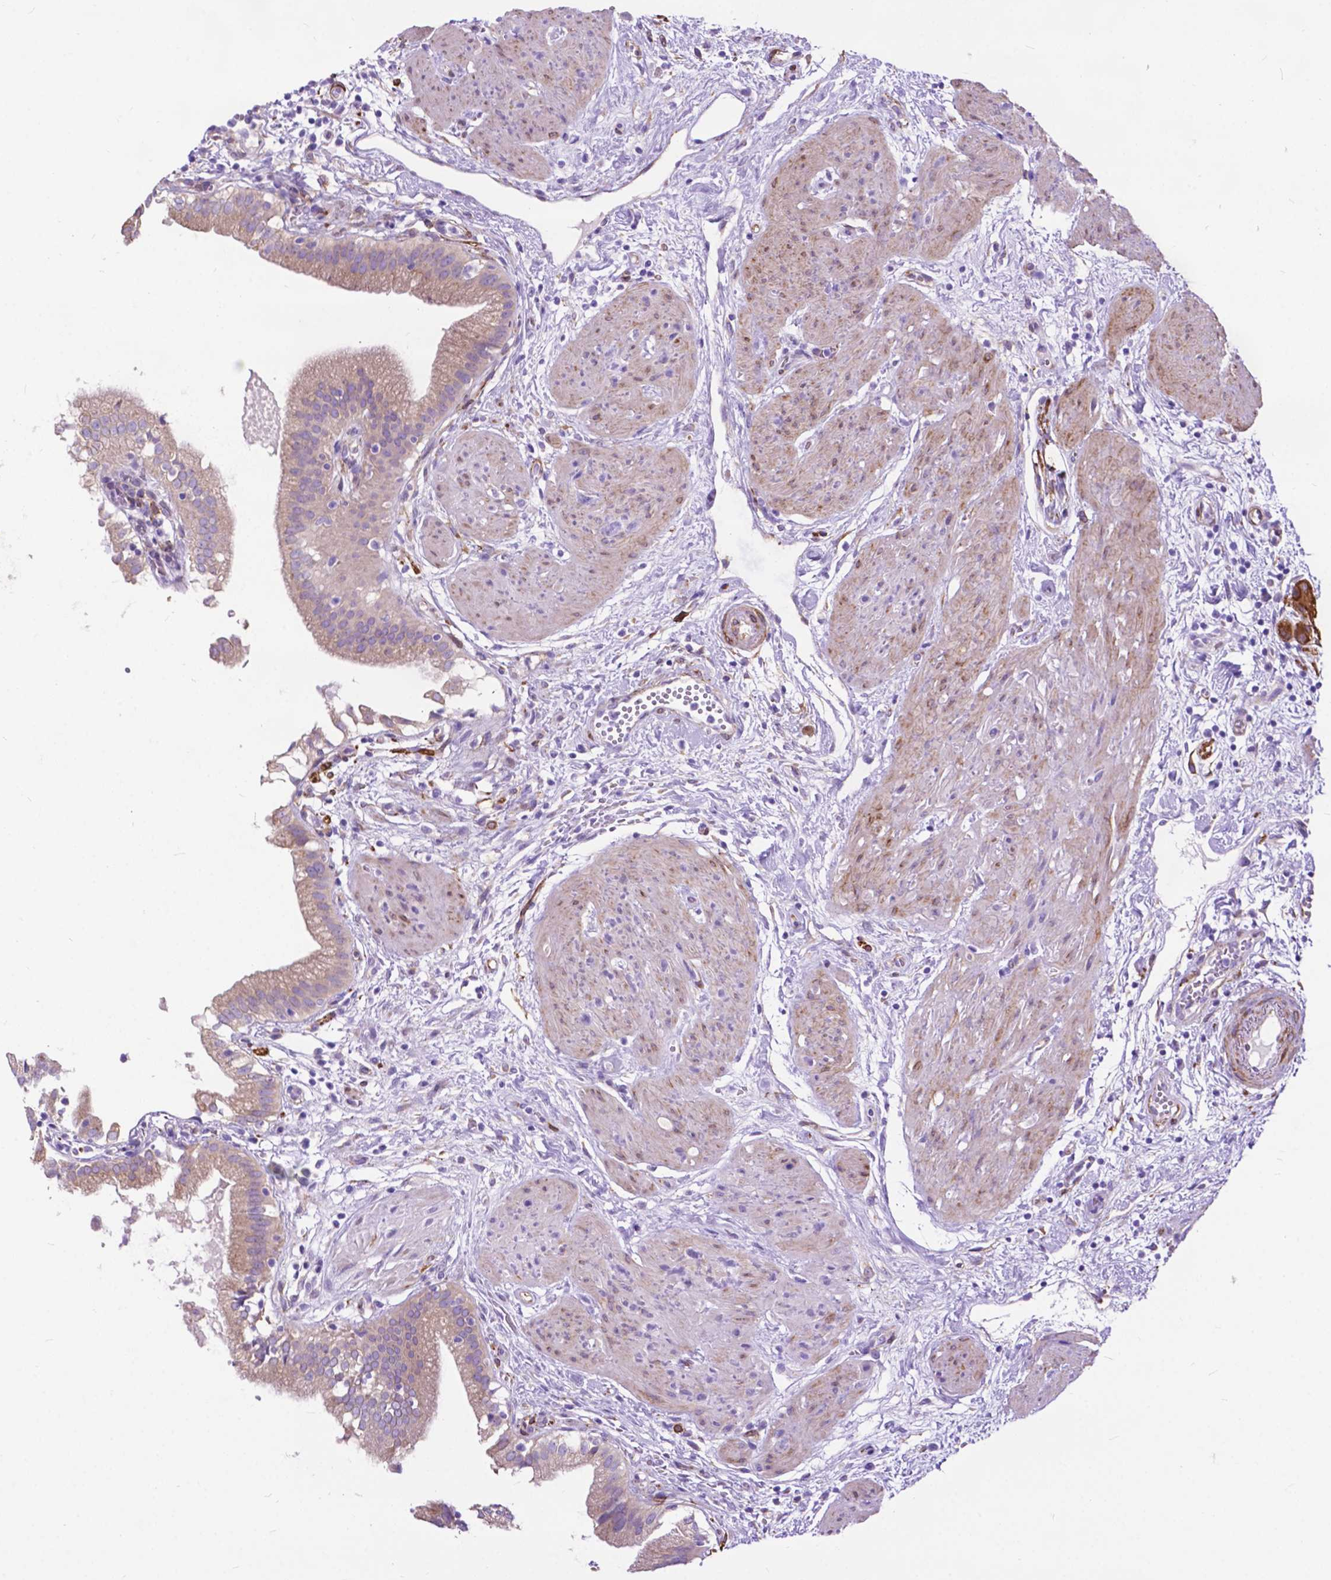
{"staining": {"intensity": "weak", "quantity": "25%-75%", "location": "cytoplasmic/membranous"}, "tissue": "gallbladder", "cell_type": "Glandular cells", "image_type": "normal", "snomed": [{"axis": "morphology", "description": "Normal tissue, NOS"}, {"axis": "topography", "description": "Gallbladder"}], "caption": "A low amount of weak cytoplasmic/membranous positivity is present in approximately 25%-75% of glandular cells in unremarkable gallbladder. (Stains: DAB (3,3'-diaminobenzidine) in brown, nuclei in blue, Microscopy: brightfield microscopy at high magnification).", "gene": "PCDHA12", "patient": {"sex": "female", "age": 65}}